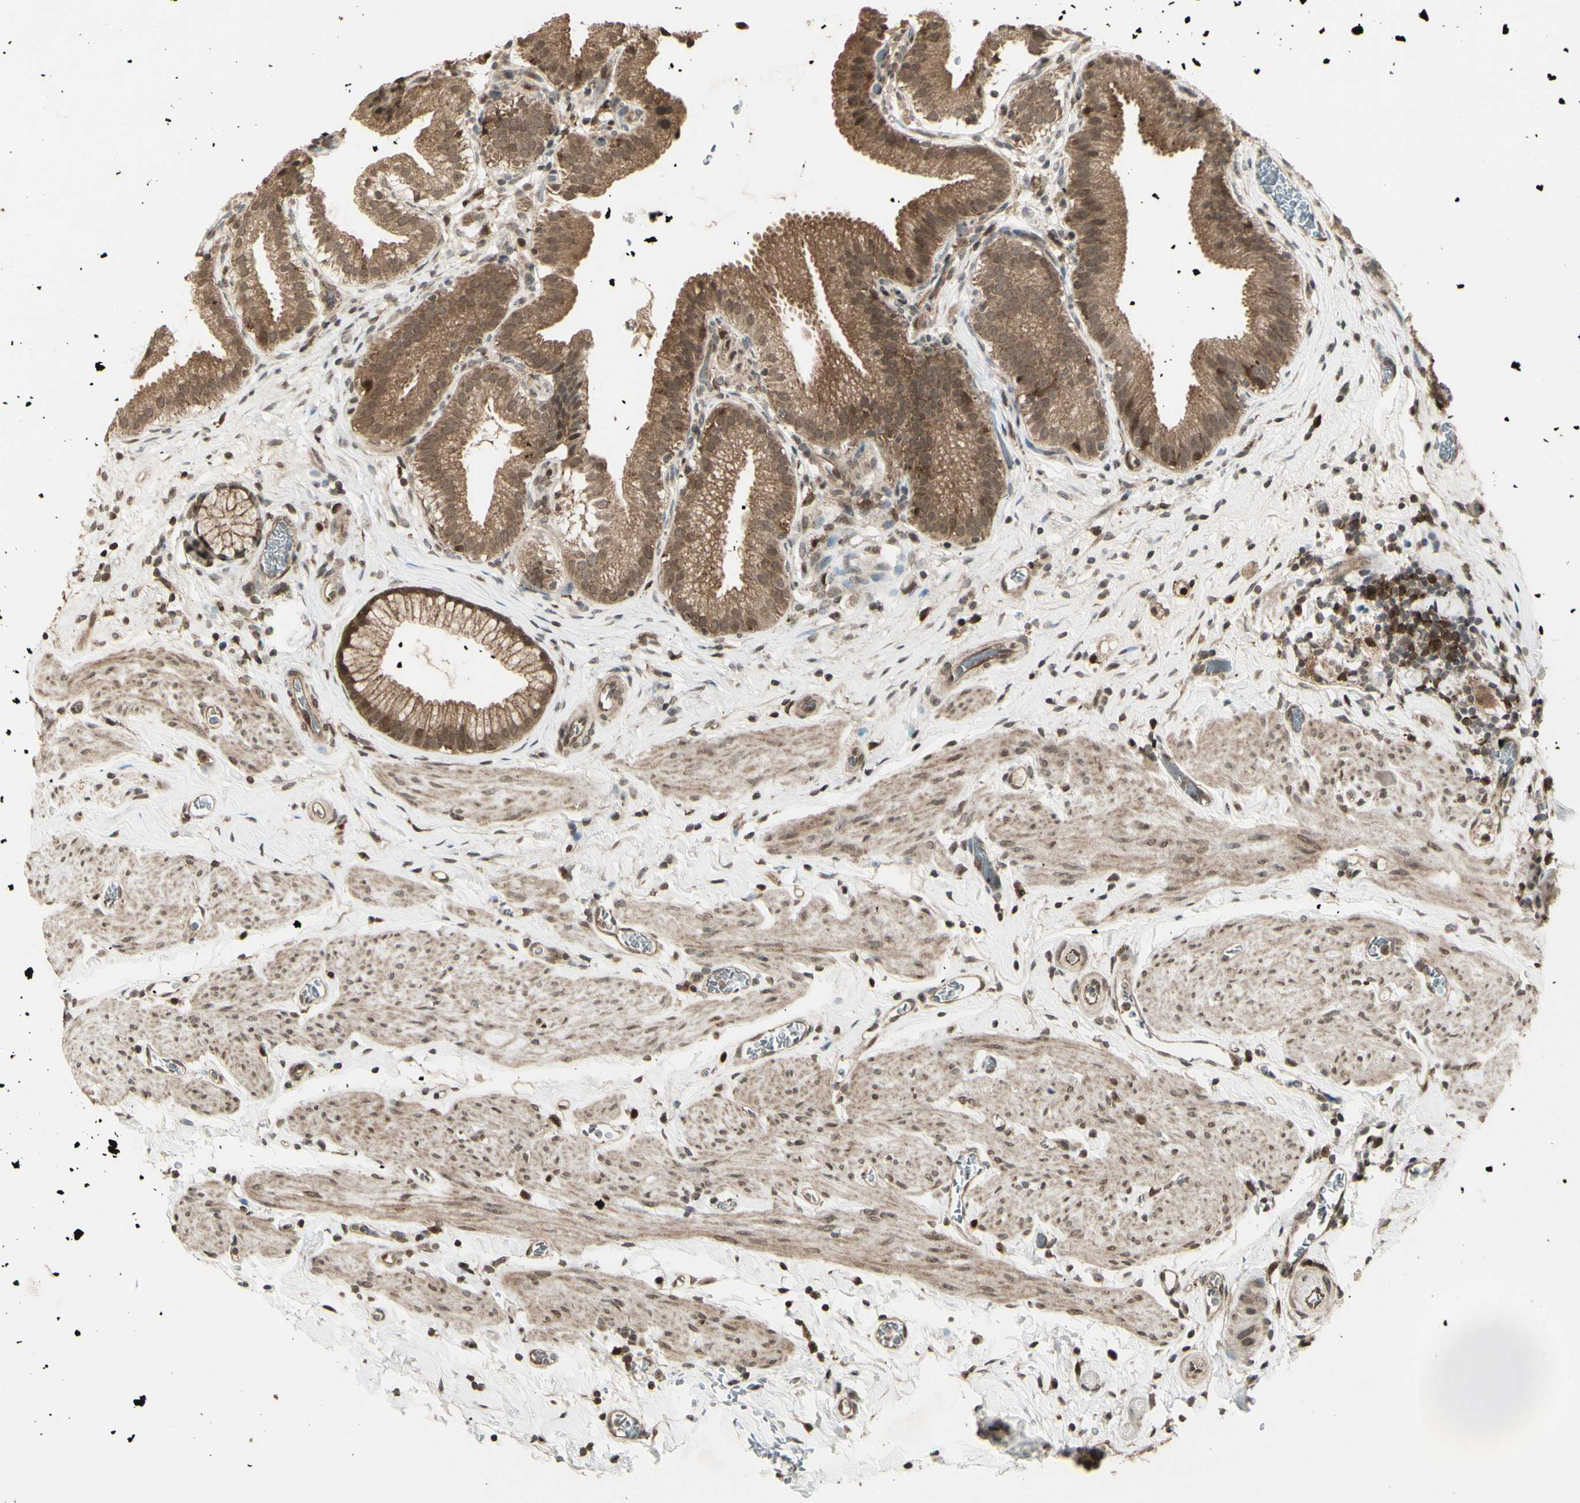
{"staining": {"intensity": "moderate", "quantity": ">75%", "location": "cytoplasmic/membranous"}, "tissue": "gallbladder", "cell_type": "Glandular cells", "image_type": "normal", "snomed": [{"axis": "morphology", "description": "Normal tissue, NOS"}, {"axis": "topography", "description": "Gallbladder"}], "caption": "Gallbladder stained with DAB IHC displays medium levels of moderate cytoplasmic/membranous positivity in about >75% of glandular cells.", "gene": "BLNK", "patient": {"sex": "male", "age": 54}}